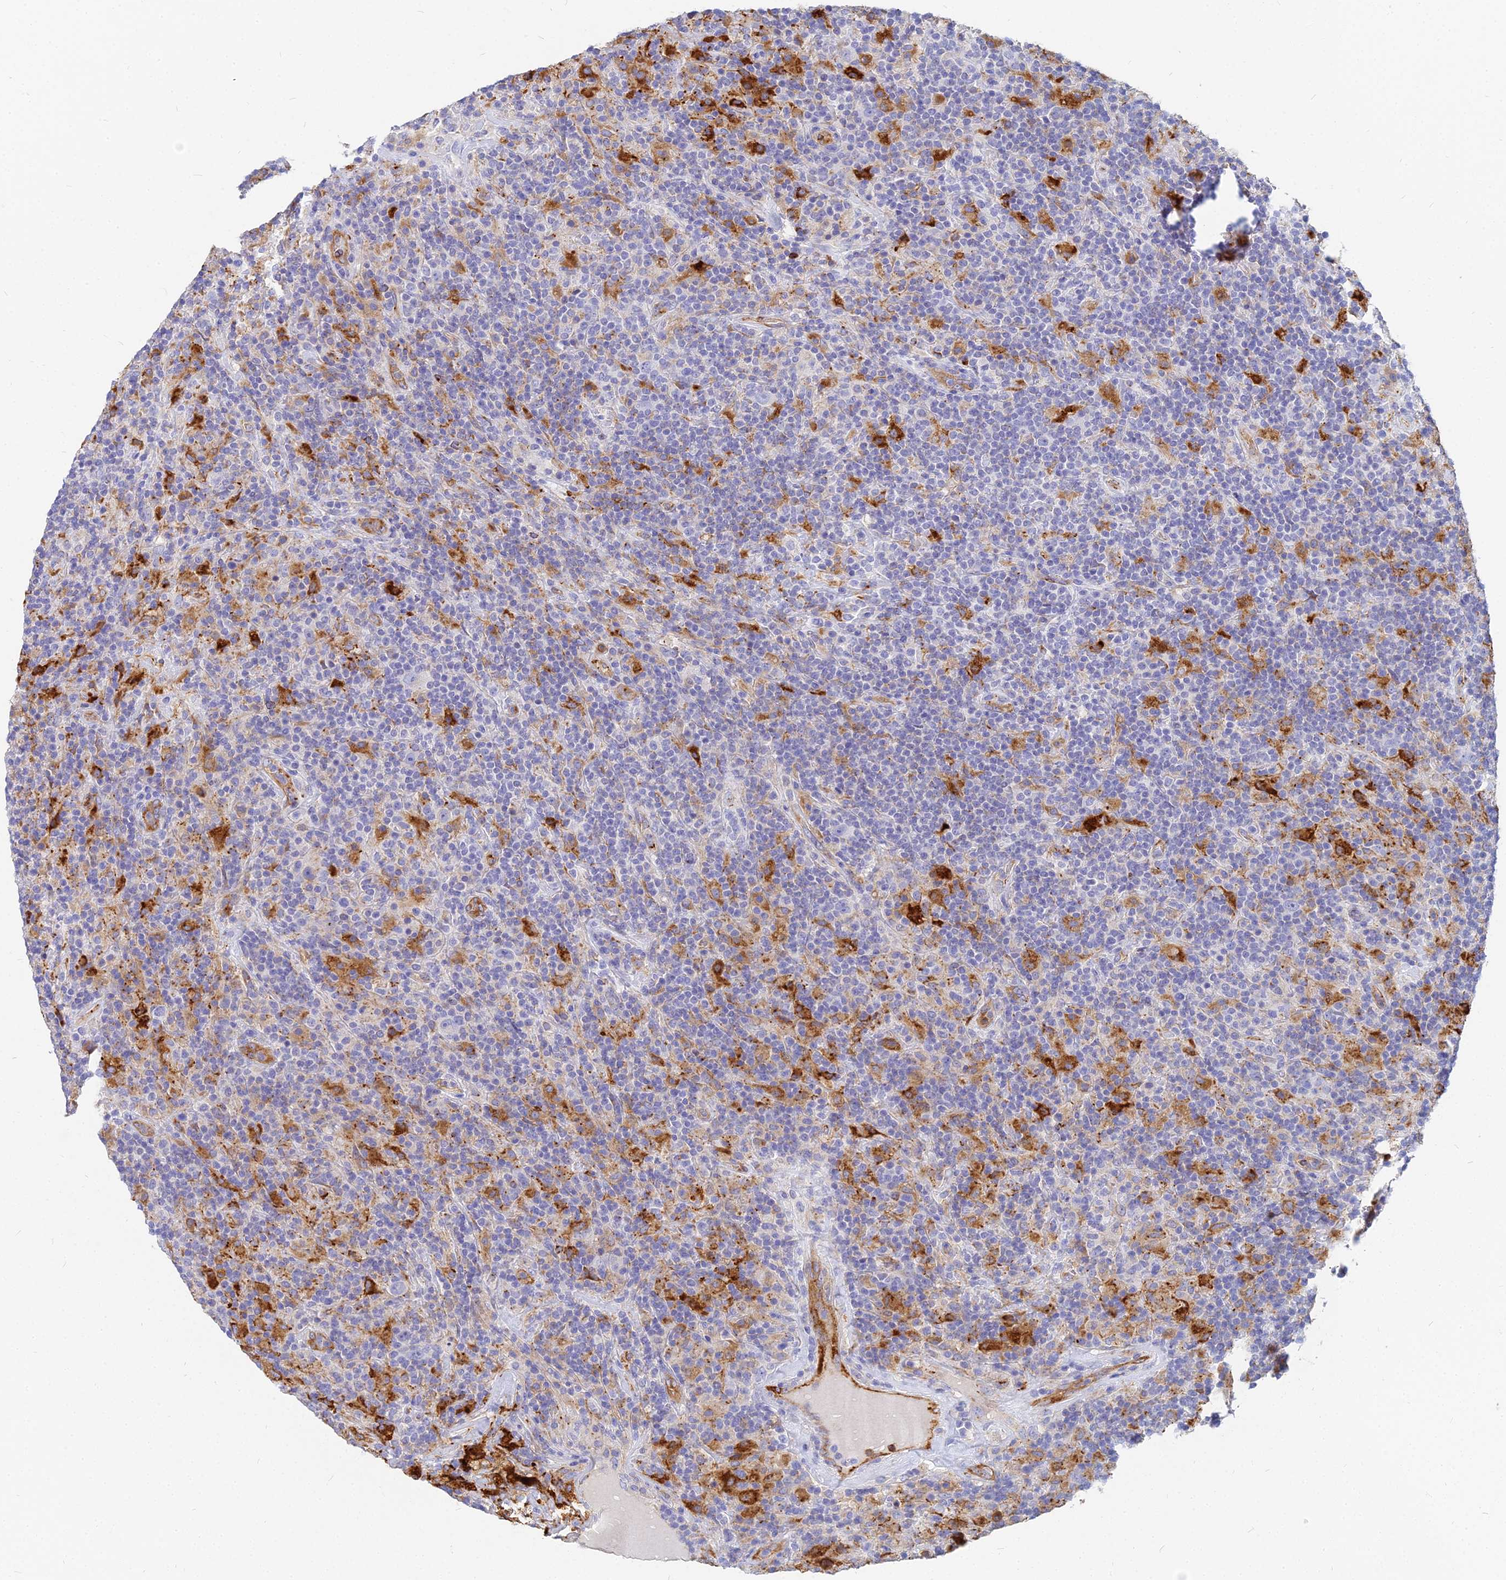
{"staining": {"intensity": "moderate", "quantity": ">75%", "location": "cytoplasmic/membranous"}, "tissue": "lymphoma", "cell_type": "Tumor cells", "image_type": "cancer", "snomed": [{"axis": "morphology", "description": "Hodgkin's disease, NOS"}, {"axis": "topography", "description": "Lymph node"}], "caption": "This is a histology image of IHC staining of lymphoma, which shows moderate positivity in the cytoplasmic/membranous of tumor cells.", "gene": "VAT1", "patient": {"sex": "male", "age": 70}}